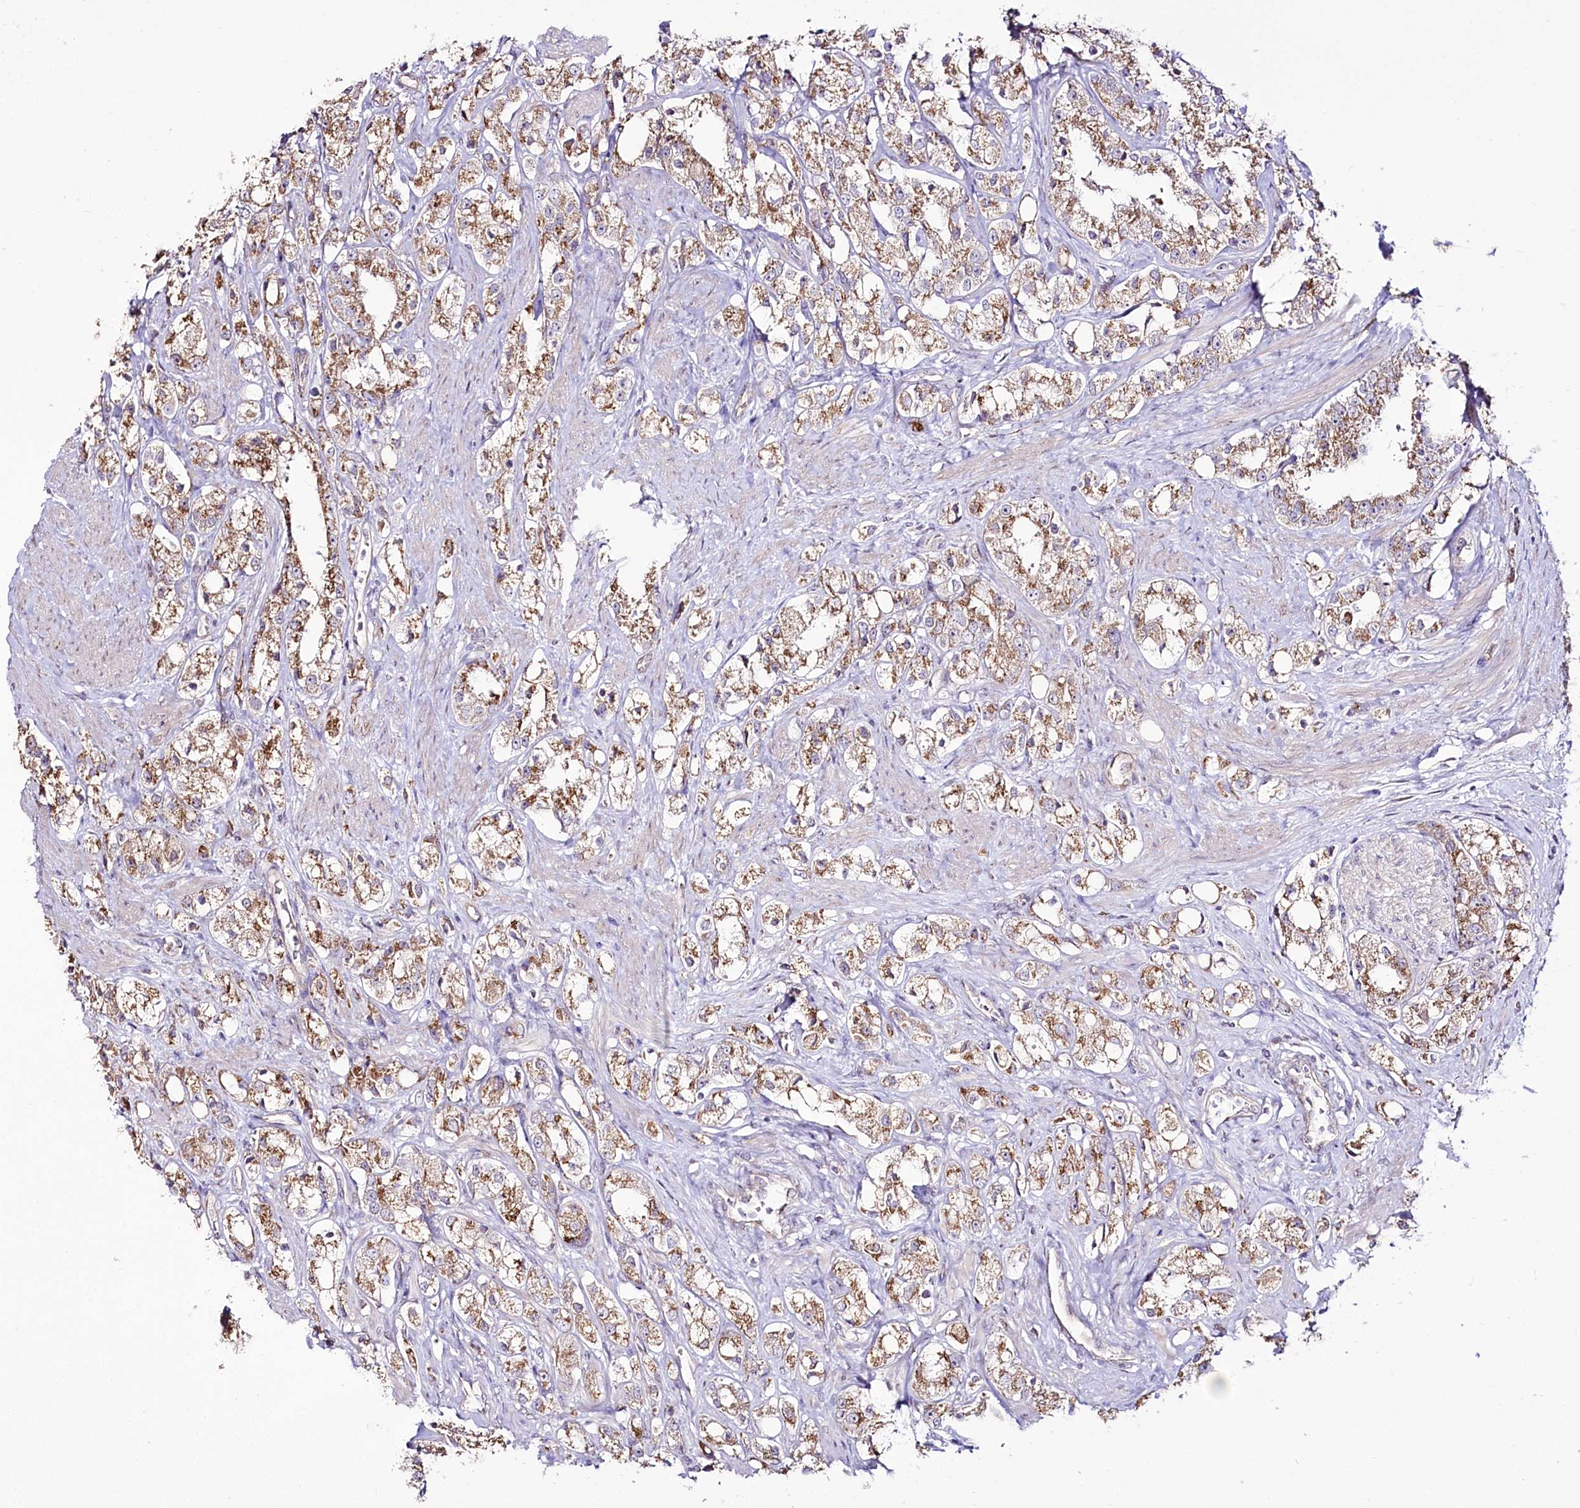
{"staining": {"intensity": "moderate", "quantity": ">75%", "location": "cytoplasmic/membranous"}, "tissue": "prostate cancer", "cell_type": "Tumor cells", "image_type": "cancer", "snomed": [{"axis": "morphology", "description": "Adenocarcinoma, NOS"}, {"axis": "topography", "description": "Prostate"}], "caption": "Moderate cytoplasmic/membranous positivity is identified in approximately >75% of tumor cells in prostate cancer.", "gene": "REXO2", "patient": {"sex": "male", "age": 79}}